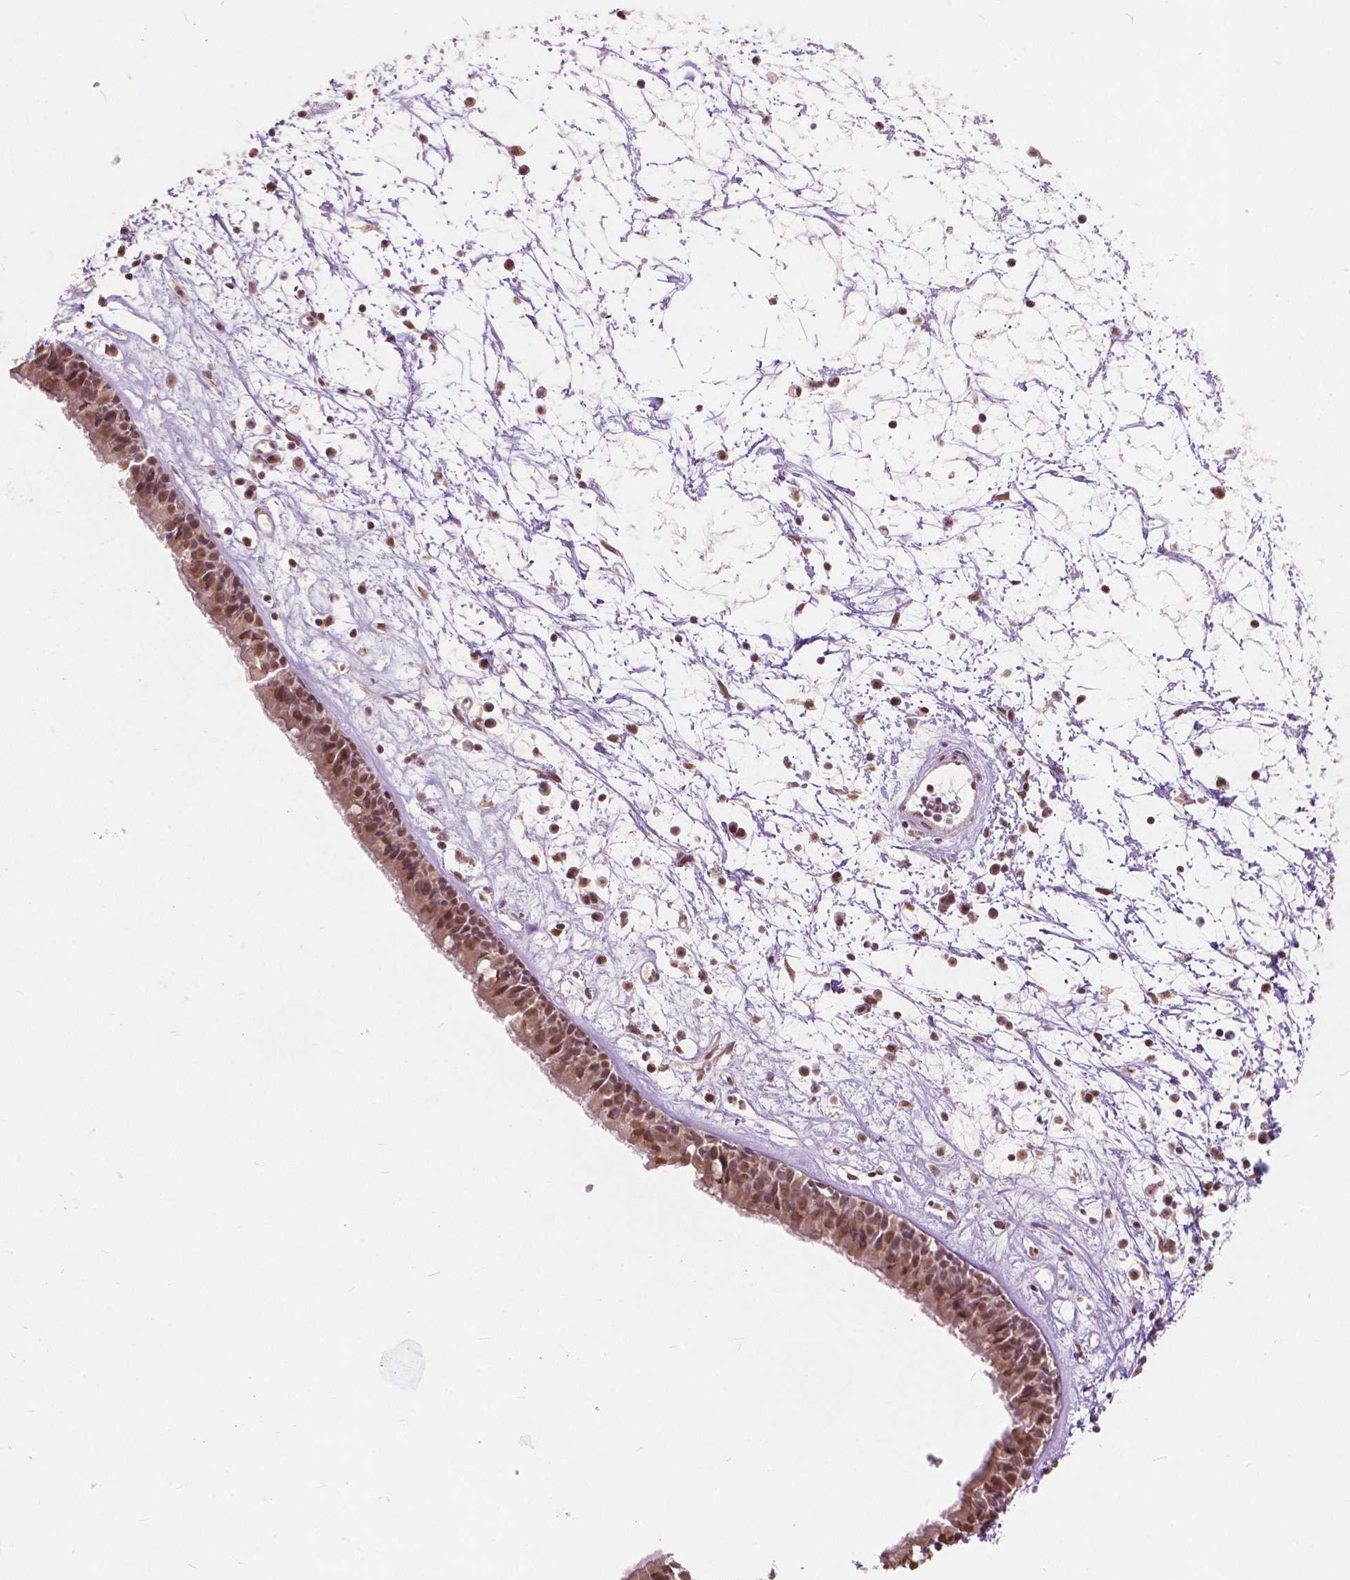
{"staining": {"intensity": "moderate", "quantity": ">75%", "location": "cytoplasmic/membranous,nuclear"}, "tissue": "nasopharynx", "cell_type": "Respiratory epithelial cells", "image_type": "normal", "snomed": [{"axis": "morphology", "description": "Normal tissue, NOS"}, {"axis": "topography", "description": "Nasopharynx"}], "caption": "Immunohistochemistry photomicrograph of normal nasopharynx: human nasopharynx stained using immunohistochemistry demonstrates medium levels of moderate protein expression localized specifically in the cytoplasmic/membranous,nuclear of respiratory epithelial cells, appearing as a cytoplasmic/membranous,nuclear brown color.", "gene": "HOXA10", "patient": {"sex": "male", "age": 24}}